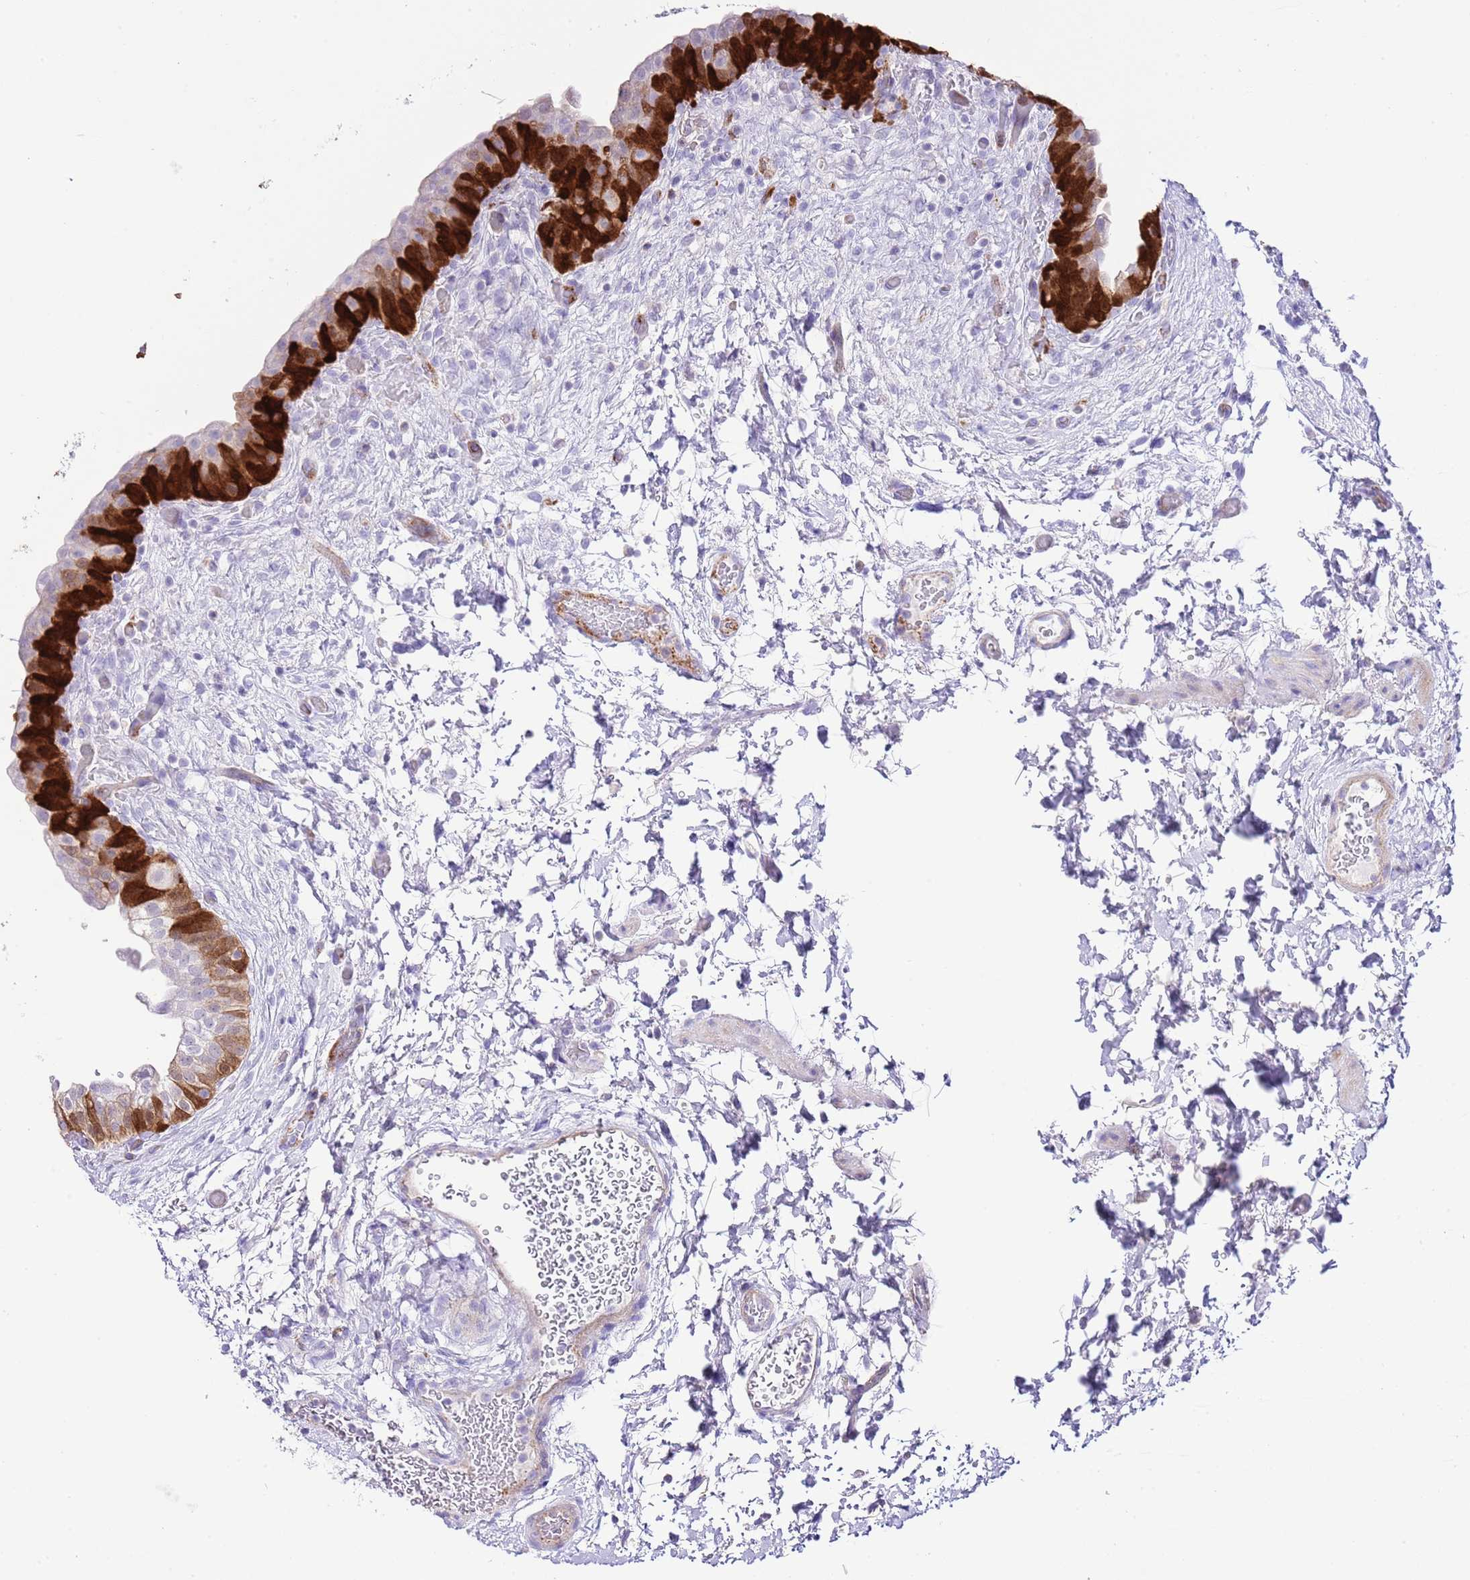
{"staining": {"intensity": "strong", "quantity": "25%-75%", "location": "cytoplasmic/membranous,nuclear"}, "tissue": "urinary bladder", "cell_type": "Urothelial cells", "image_type": "normal", "snomed": [{"axis": "morphology", "description": "Normal tissue, NOS"}, {"axis": "topography", "description": "Urinary bladder"}], "caption": "Immunohistochemistry (IHC) of normal human urinary bladder shows high levels of strong cytoplasmic/membranous,nuclear expression in about 25%-75% of urothelial cells.", "gene": "ALDH3A1", "patient": {"sex": "male", "age": 69}}